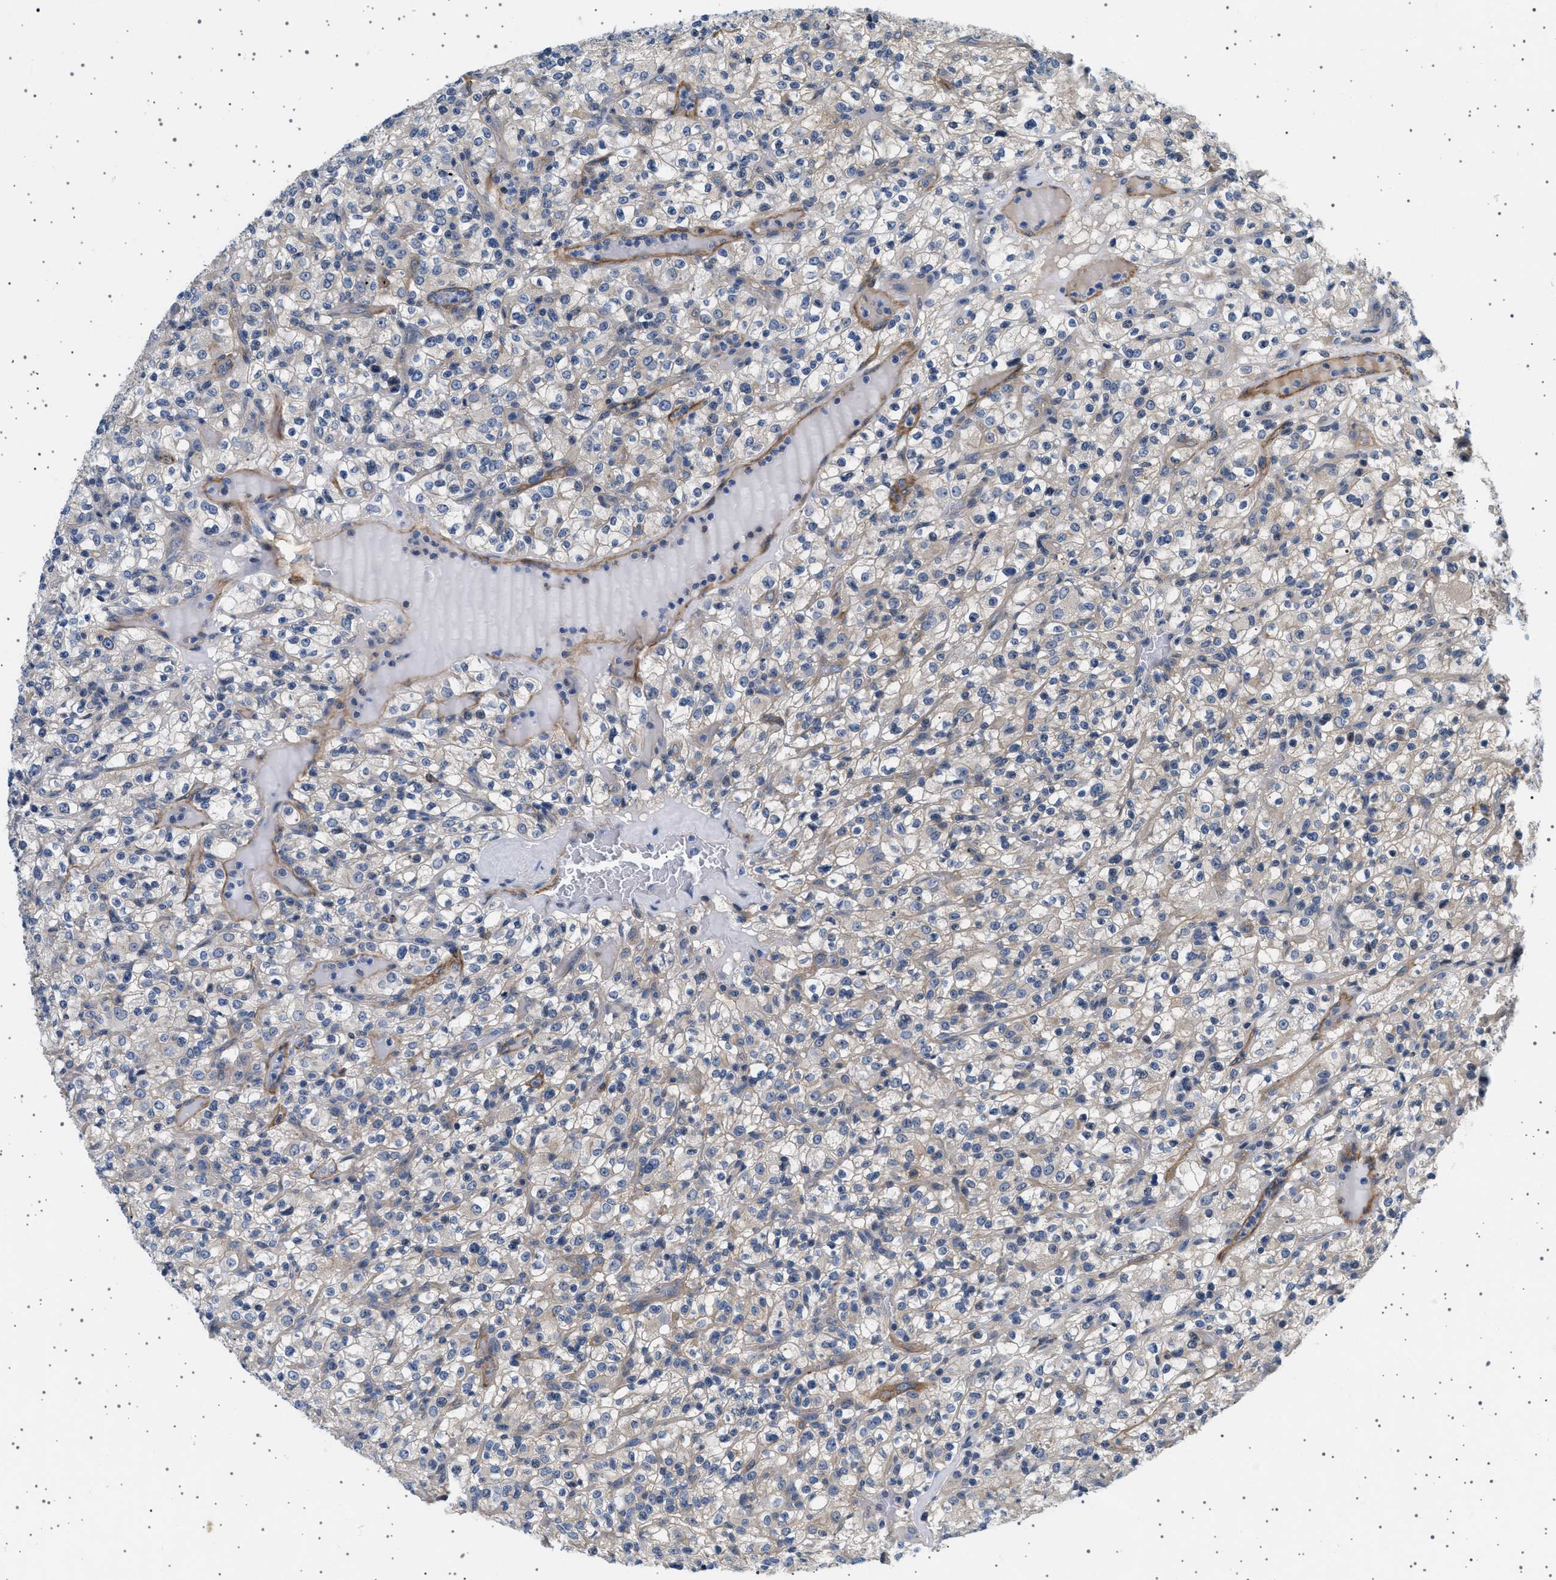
{"staining": {"intensity": "weak", "quantity": ">75%", "location": "cytoplasmic/membranous"}, "tissue": "renal cancer", "cell_type": "Tumor cells", "image_type": "cancer", "snomed": [{"axis": "morphology", "description": "Normal tissue, NOS"}, {"axis": "morphology", "description": "Adenocarcinoma, NOS"}, {"axis": "topography", "description": "Kidney"}], "caption": "Approximately >75% of tumor cells in renal cancer display weak cytoplasmic/membranous protein positivity as visualized by brown immunohistochemical staining.", "gene": "PLPP6", "patient": {"sex": "female", "age": 72}}